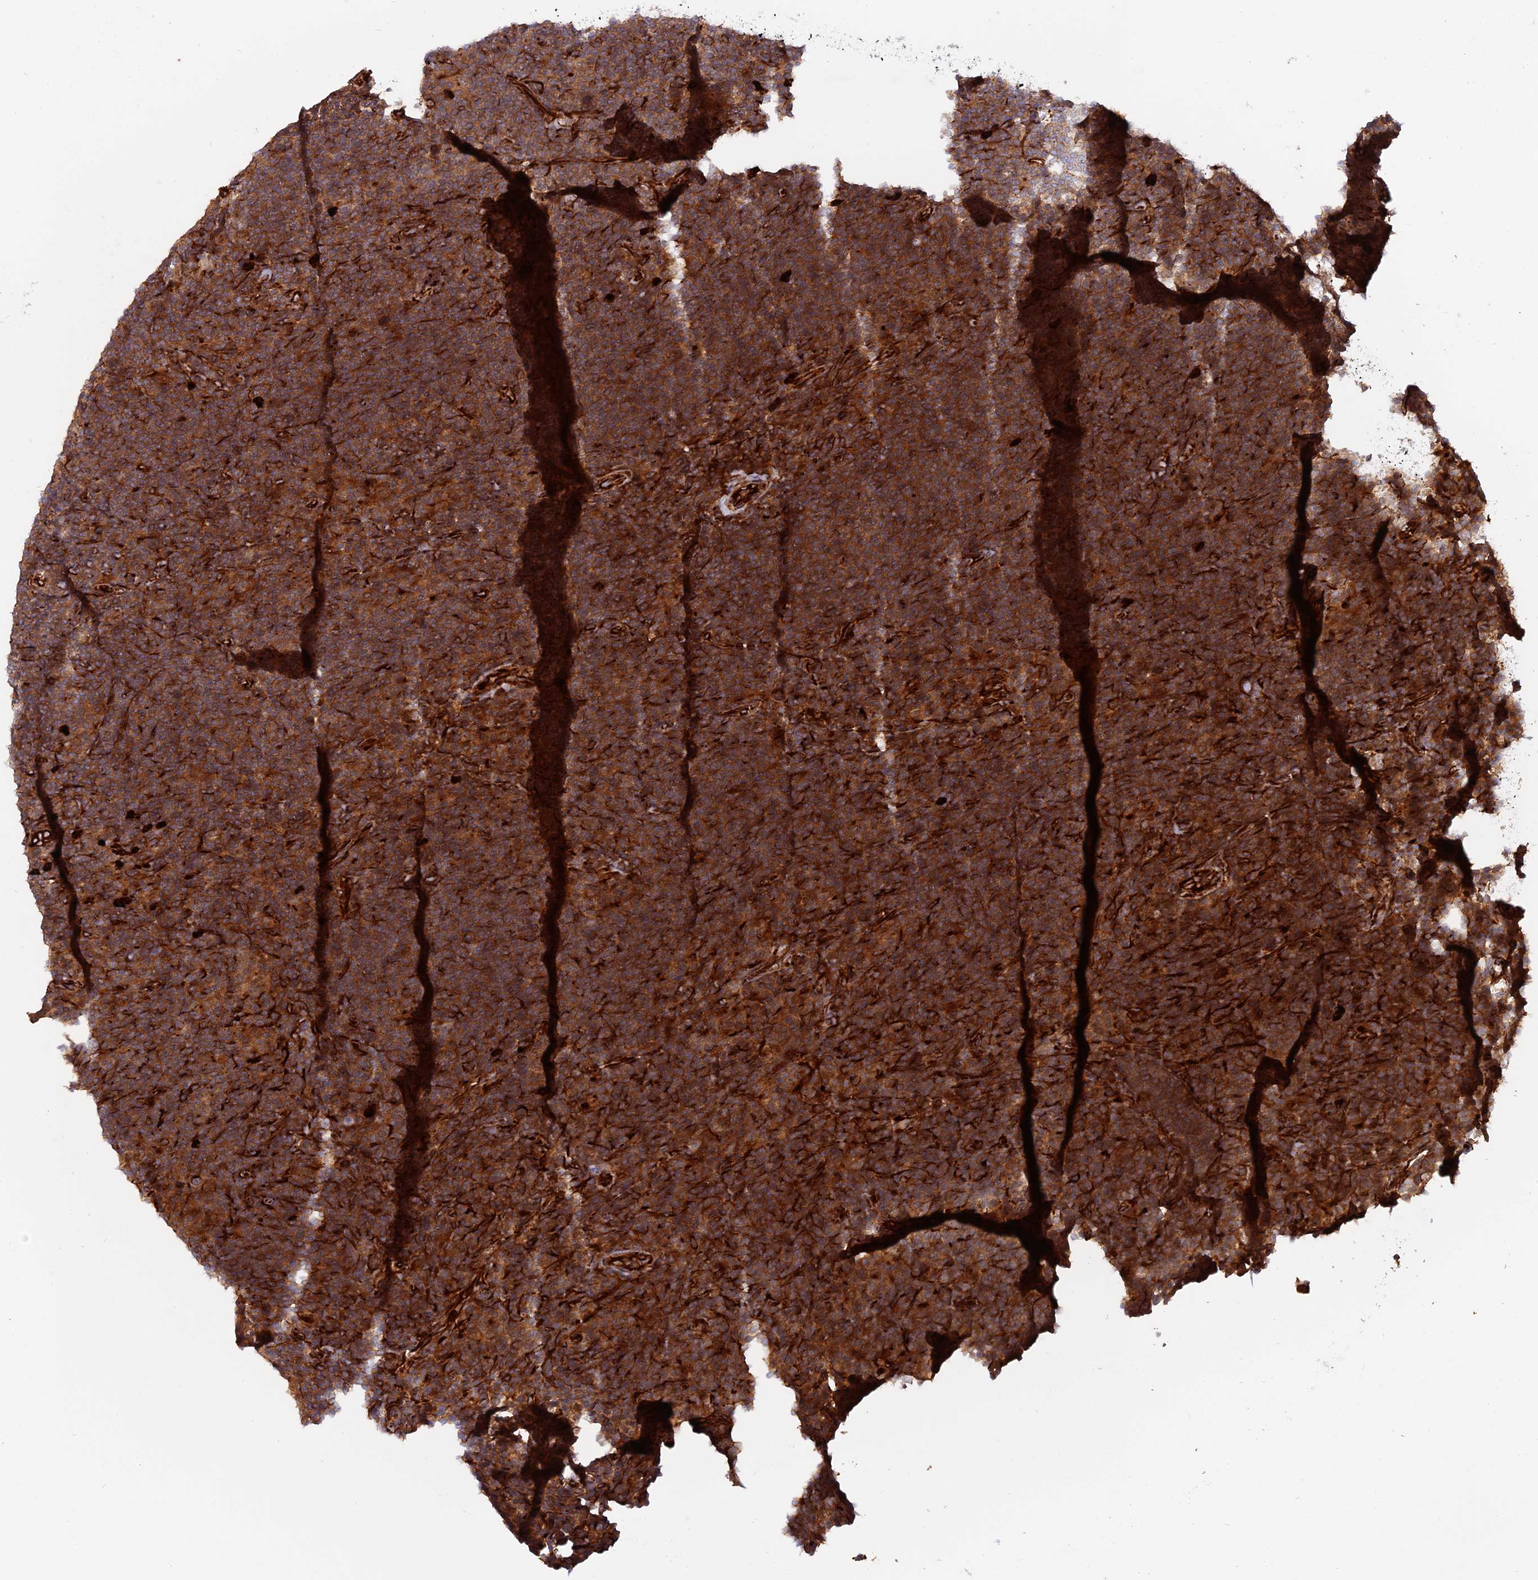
{"staining": {"intensity": "moderate", "quantity": ">75%", "location": "cytoplasmic/membranous"}, "tissue": "lymphoma", "cell_type": "Tumor cells", "image_type": "cancer", "snomed": [{"axis": "morphology", "description": "Hodgkin's disease, NOS"}, {"axis": "topography", "description": "Lymph node"}], "caption": "There is medium levels of moderate cytoplasmic/membranous expression in tumor cells of lymphoma, as demonstrated by immunohistochemical staining (brown color).", "gene": "PHLDB3", "patient": {"sex": "female", "age": 57}}